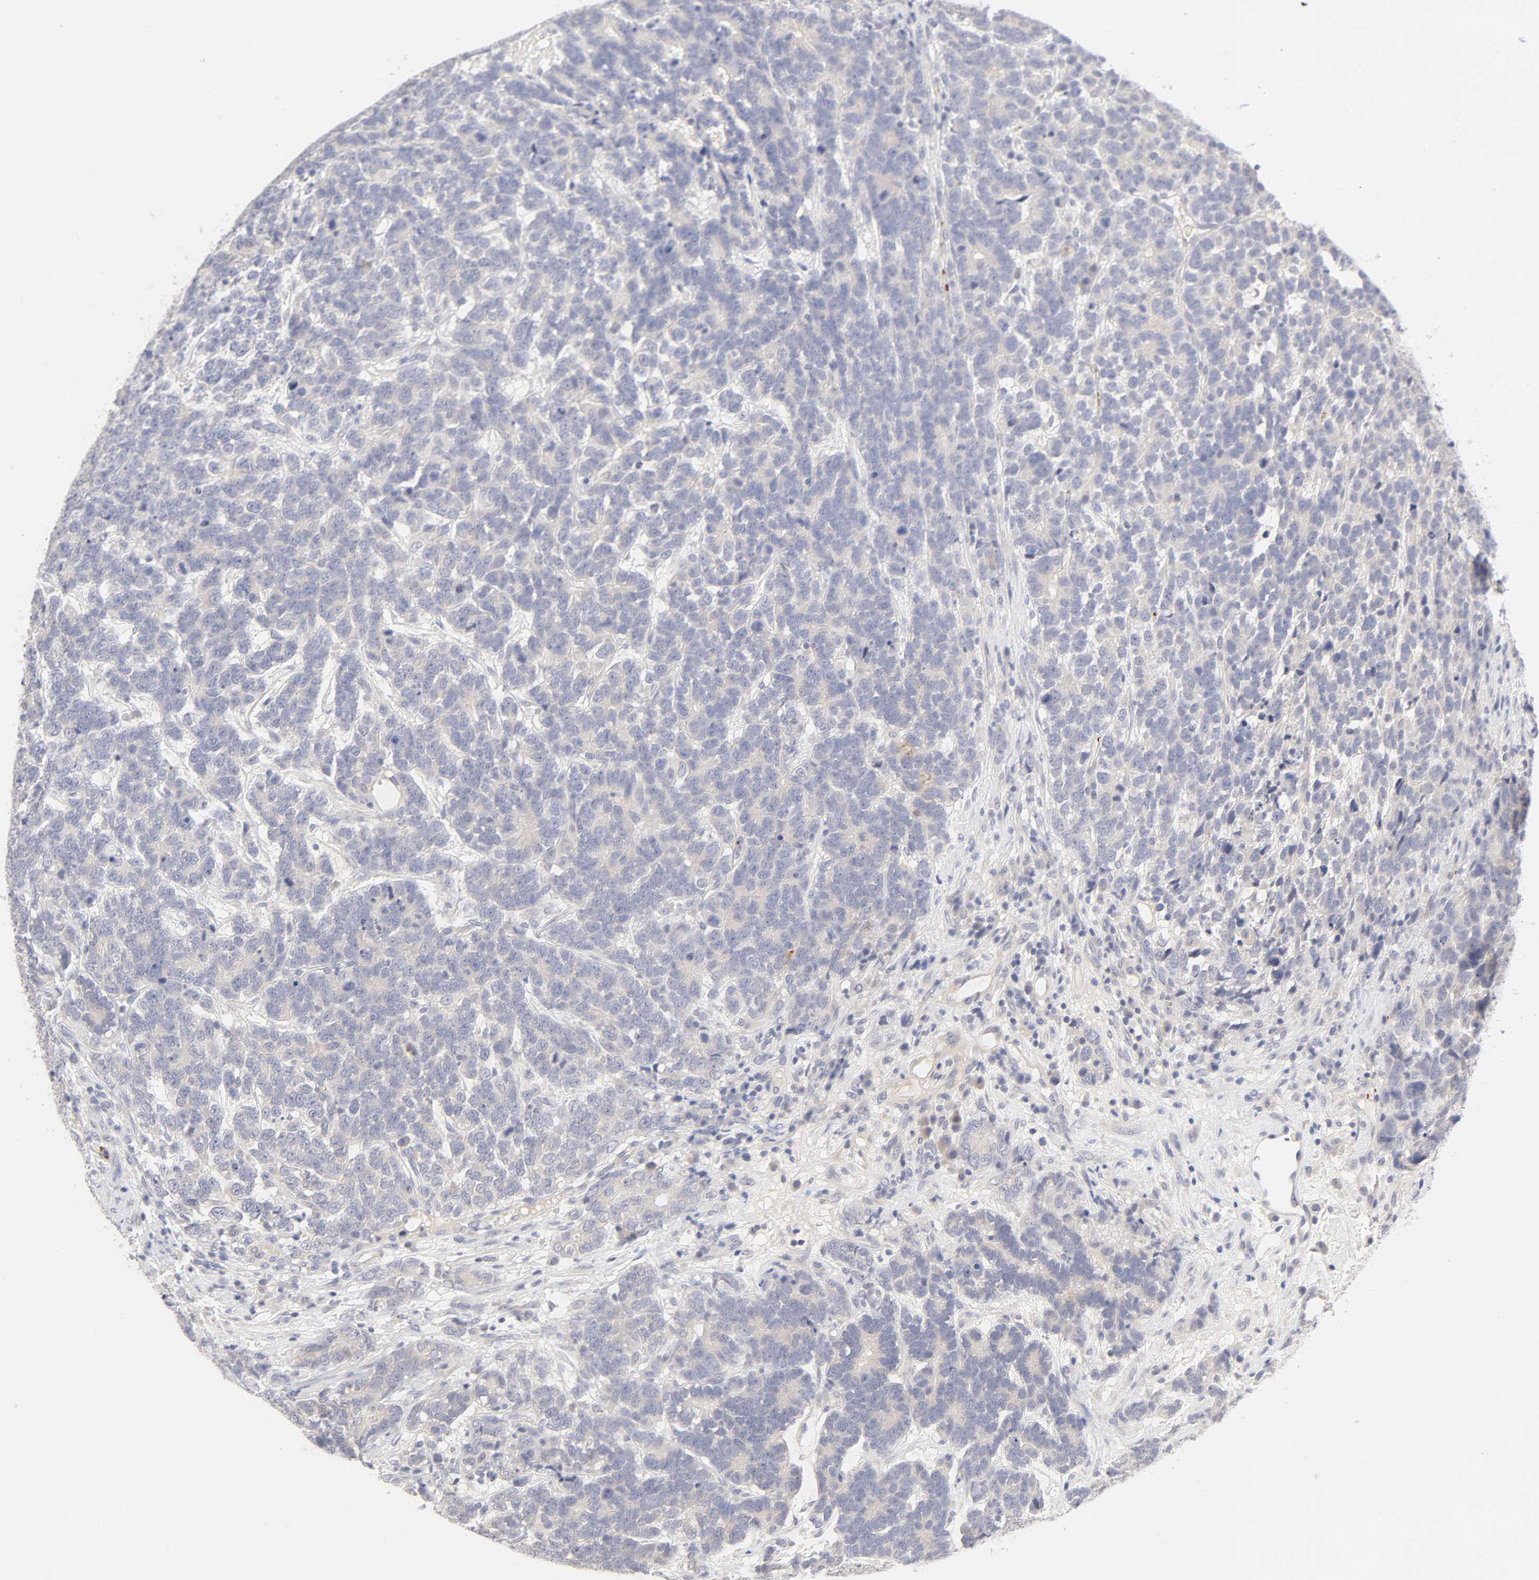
{"staining": {"intensity": "weak", "quantity": "25%-75%", "location": "cytoplasmic/membranous"}, "tissue": "testis cancer", "cell_type": "Tumor cells", "image_type": "cancer", "snomed": [{"axis": "morphology", "description": "Carcinoma, Embryonal, NOS"}, {"axis": "topography", "description": "Testis"}], "caption": "IHC photomicrograph of neoplastic tissue: human testis embryonal carcinoma stained using immunohistochemistry demonstrates low levels of weak protein expression localized specifically in the cytoplasmic/membranous of tumor cells, appearing as a cytoplasmic/membranous brown color.", "gene": "CYP4B1", "patient": {"sex": "male", "age": 26}}